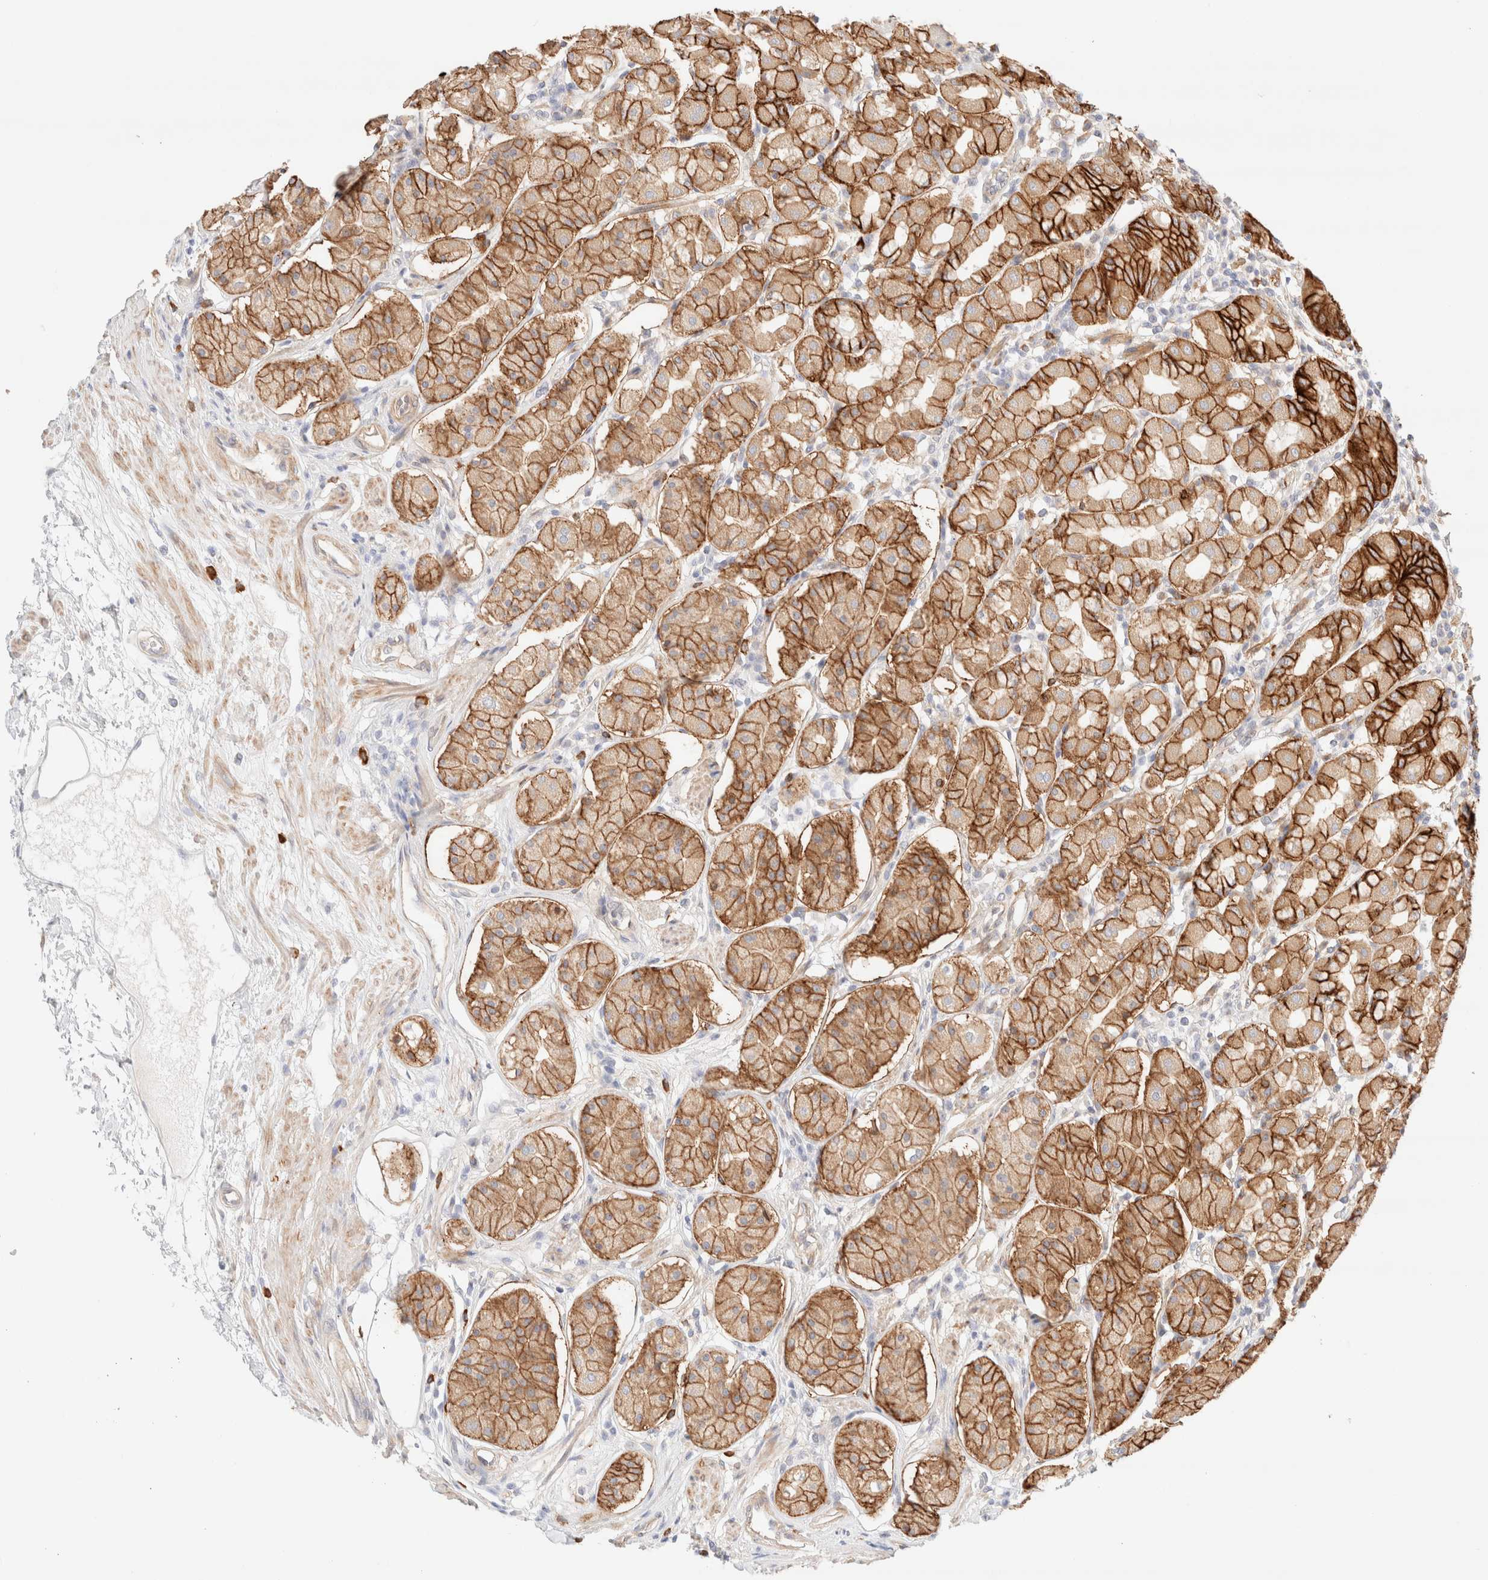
{"staining": {"intensity": "strong", "quantity": ">75%", "location": "cytoplasmic/membranous"}, "tissue": "stomach", "cell_type": "Glandular cells", "image_type": "normal", "snomed": [{"axis": "morphology", "description": "Normal tissue, NOS"}, {"axis": "topography", "description": "Stomach"}, {"axis": "topography", "description": "Stomach, lower"}], "caption": "This image exhibits immunohistochemistry (IHC) staining of unremarkable human stomach, with high strong cytoplasmic/membranous positivity in about >75% of glandular cells.", "gene": "NIBAN2", "patient": {"sex": "female", "age": 56}}